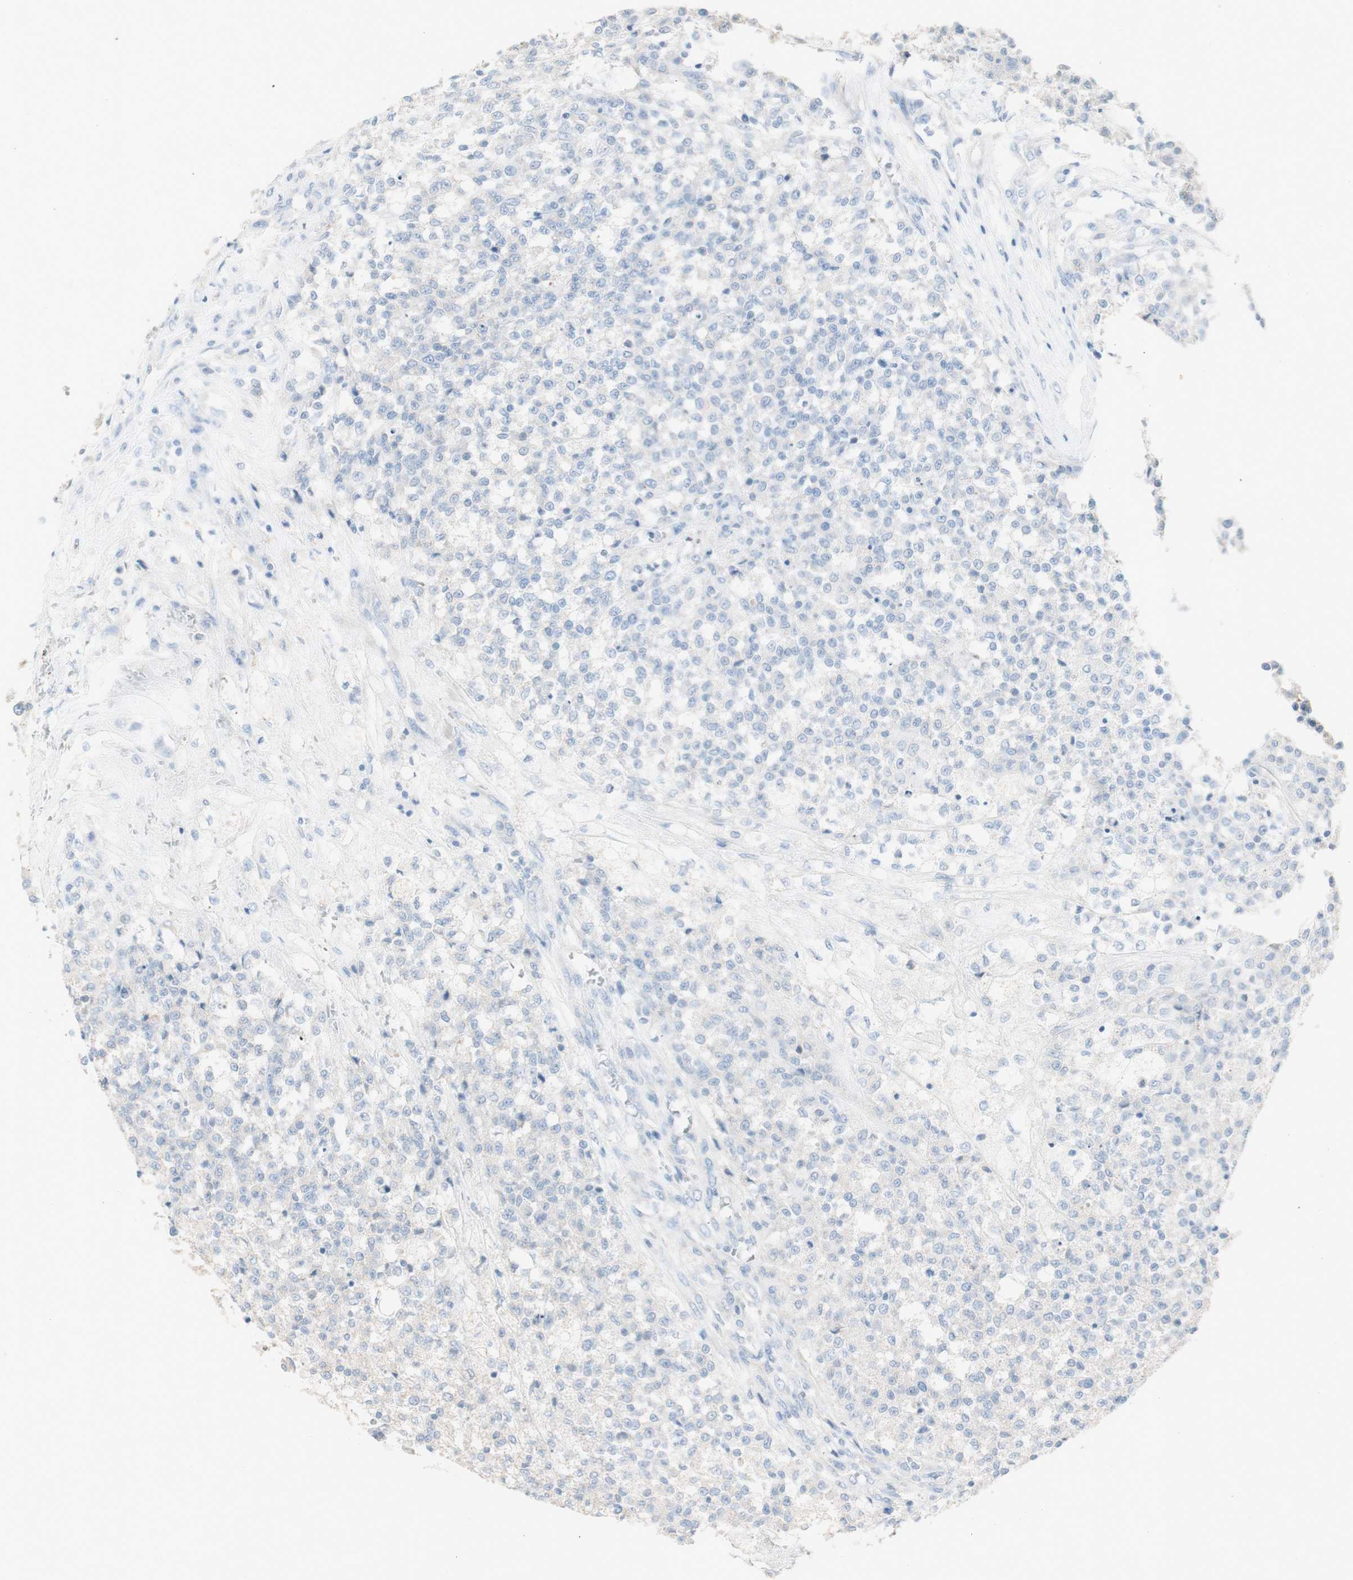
{"staining": {"intensity": "negative", "quantity": "none", "location": "none"}, "tissue": "testis cancer", "cell_type": "Tumor cells", "image_type": "cancer", "snomed": [{"axis": "morphology", "description": "Seminoma, NOS"}, {"axis": "topography", "description": "Testis"}], "caption": "Tumor cells are negative for protein expression in human testis seminoma.", "gene": "ART3", "patient": {"sex": "male", "age": 59}}